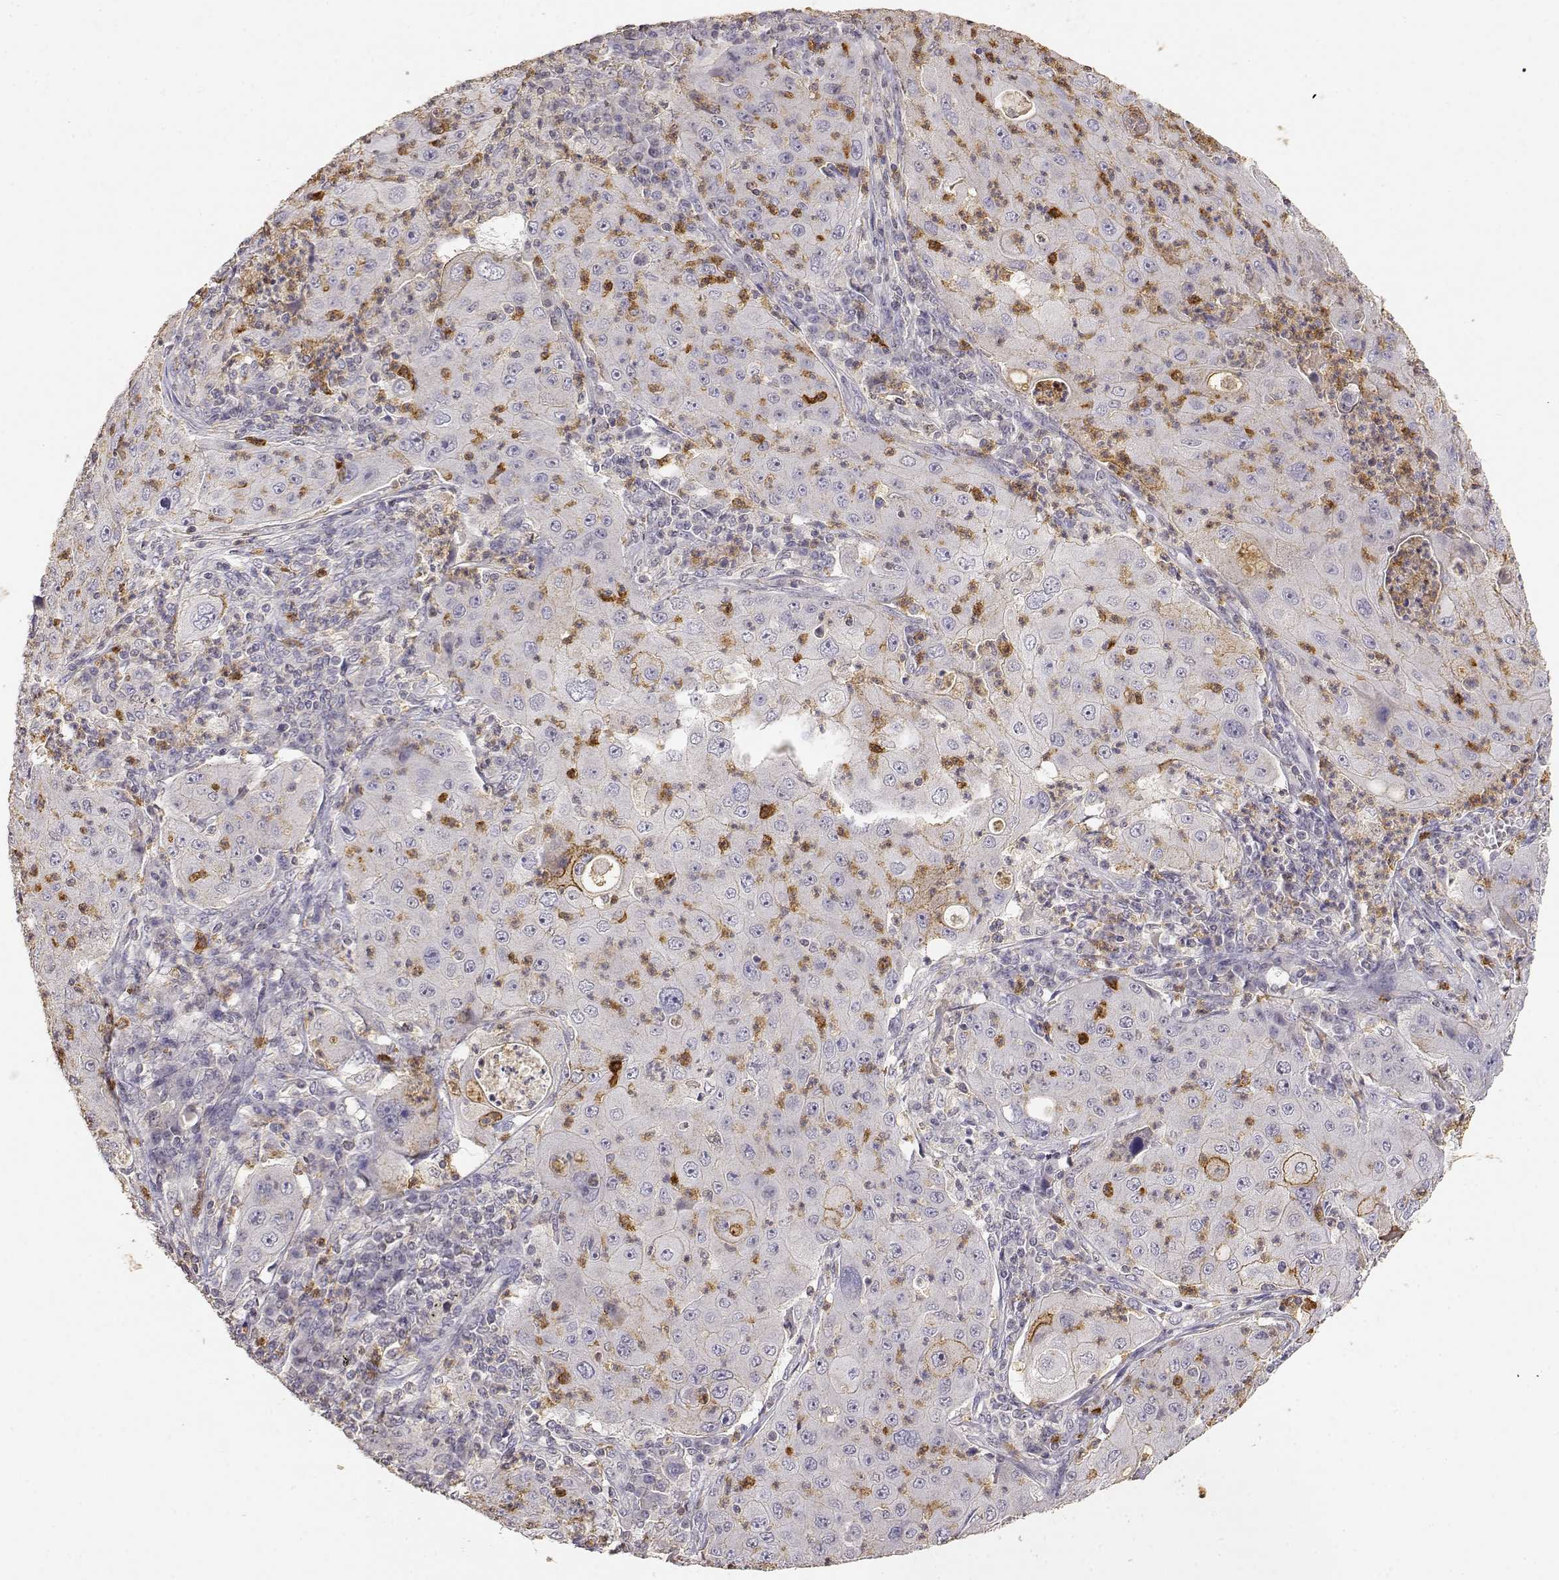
{"staining": {"intensity": "moderate", "quantity": "<25%", "location": "cytoplasmic/membranous"}, "tissue": "lung cancer", "cell_type": "Tumor cells", "image_type": "cancer", "snomed": [{"axis": "morphology", "description": "Squamous cell carcinoma, NOS"}, {"axis": "topography", "description": "Lung"}], "caption": "About <25% of tumor cells in human squamous cell carcinoma (lung) exhibit moderate cytoplasmic/membranous protein staining as visualized by brown immunohistochemical staining.", "gene": "TNFRSF10C", "patient": {"sex": "female", "age": 59}}